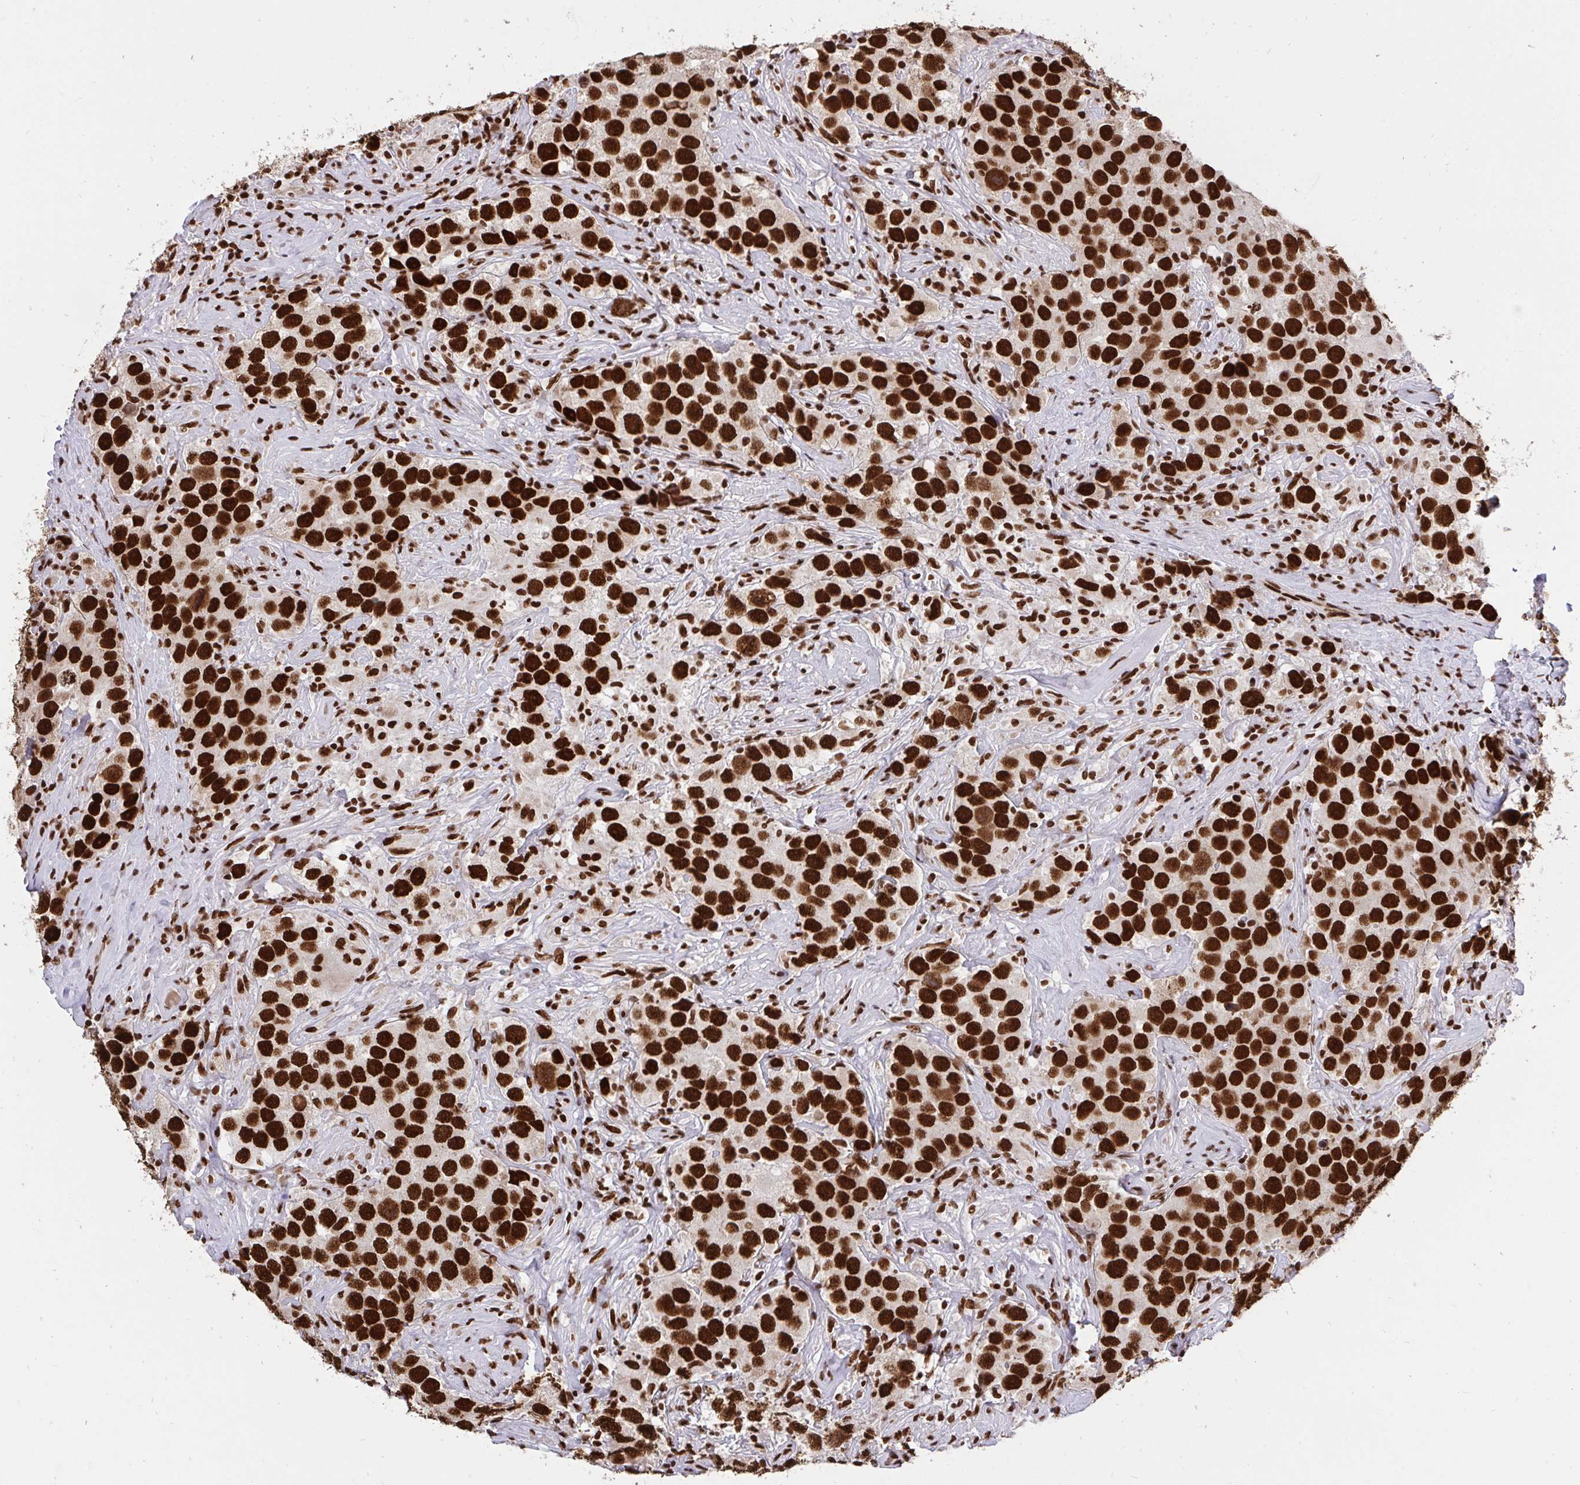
{"staining": {"intensity": "strong", "quantity": ">75%", "location": "nuclear"}, "tissue": "testis cancer", "cell_type": "Tumor cells", "image_type": "cancer", "snomed": [{"axis": "morphology", "description": "Seminoma, NOS"}, {"axis": "topography", "description": "Testis"}], "caption": "A histopathology image showing strong nuclear staining in about >75% of tumor cells in testis cancer (seminoma), as visualized by brown immunohistochemical staining.", "gene": "HNRNPL", "patient": {"sex": "male", "age": 49}}